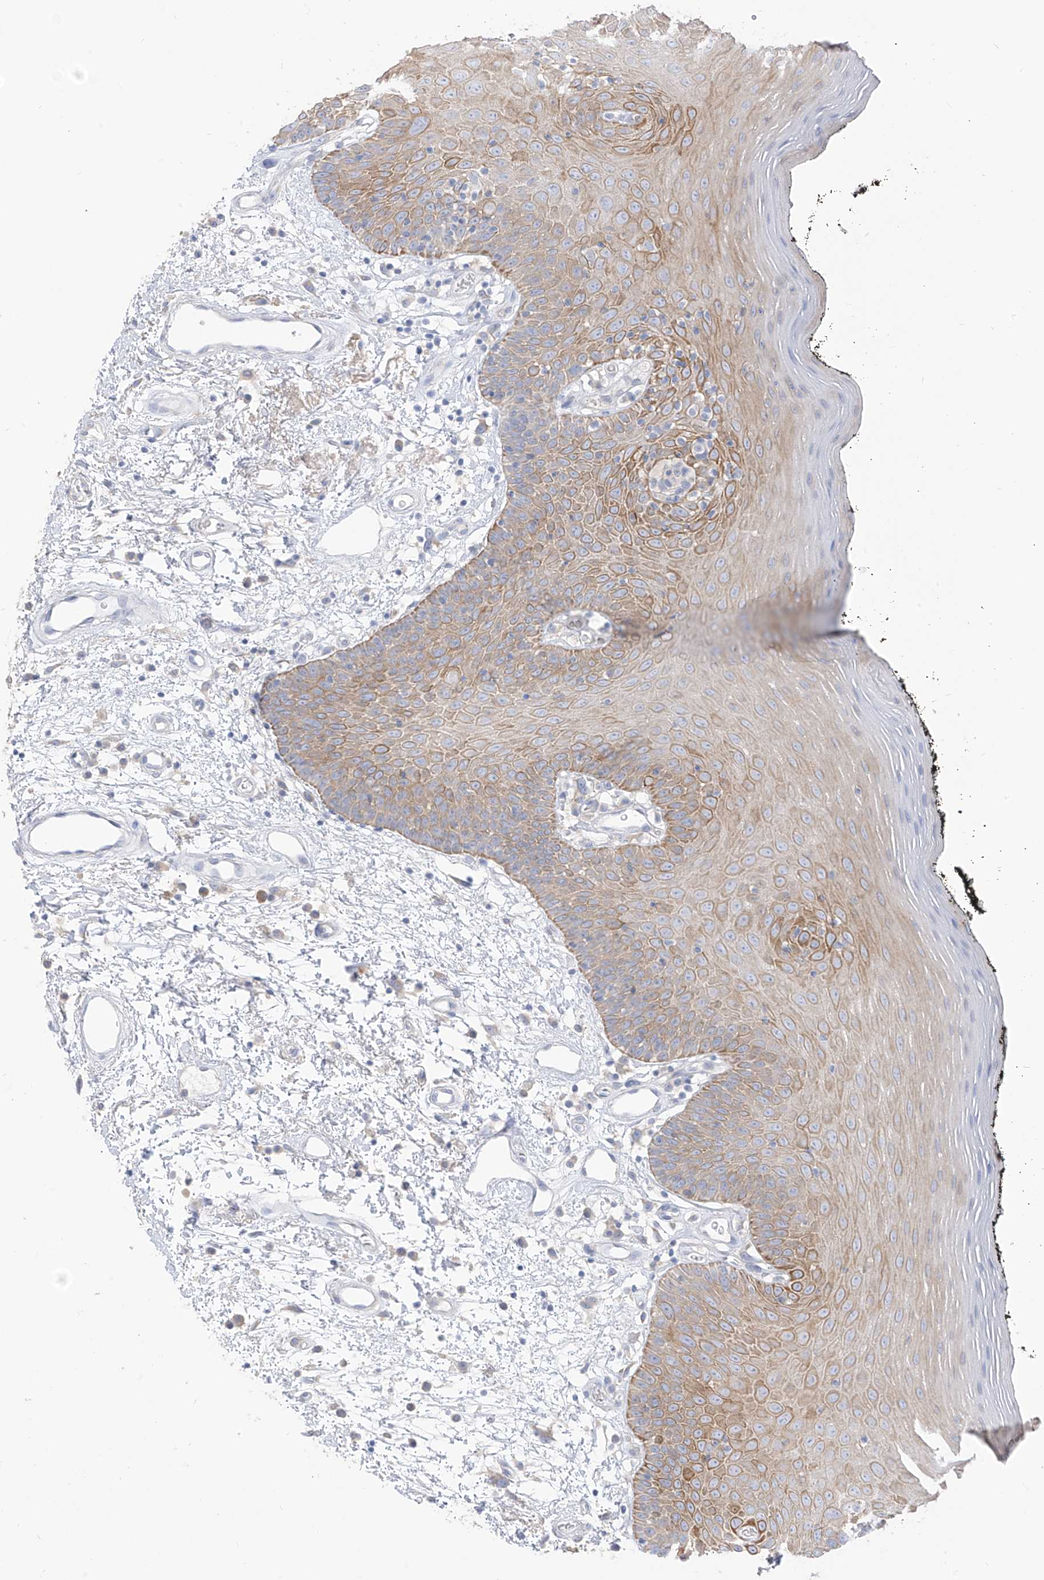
{"staining": {"intensity": "moderate", "quantity": ">75%", "location": "cytoplasmic/membranous"}, "tissue": "oral mucosa", "cell_type": "Squamous epithelial cells", "image_type": "normal", "snomed": [{"axis": "morphology", "description": "Normal tissue, NOS"}, {"axis": "topography", "description": "Oral tissue"}], "caption": "Protein expression analysis of benign human oral mucosa reveals moderate cytoplasmic/membranous staining in approximately >75% of squamous epithelial cells. (IHC, brightfield microscopy, high magnification).", "gene": "ARHGEF40", "patient": {"sex": "male", "age": 74}}